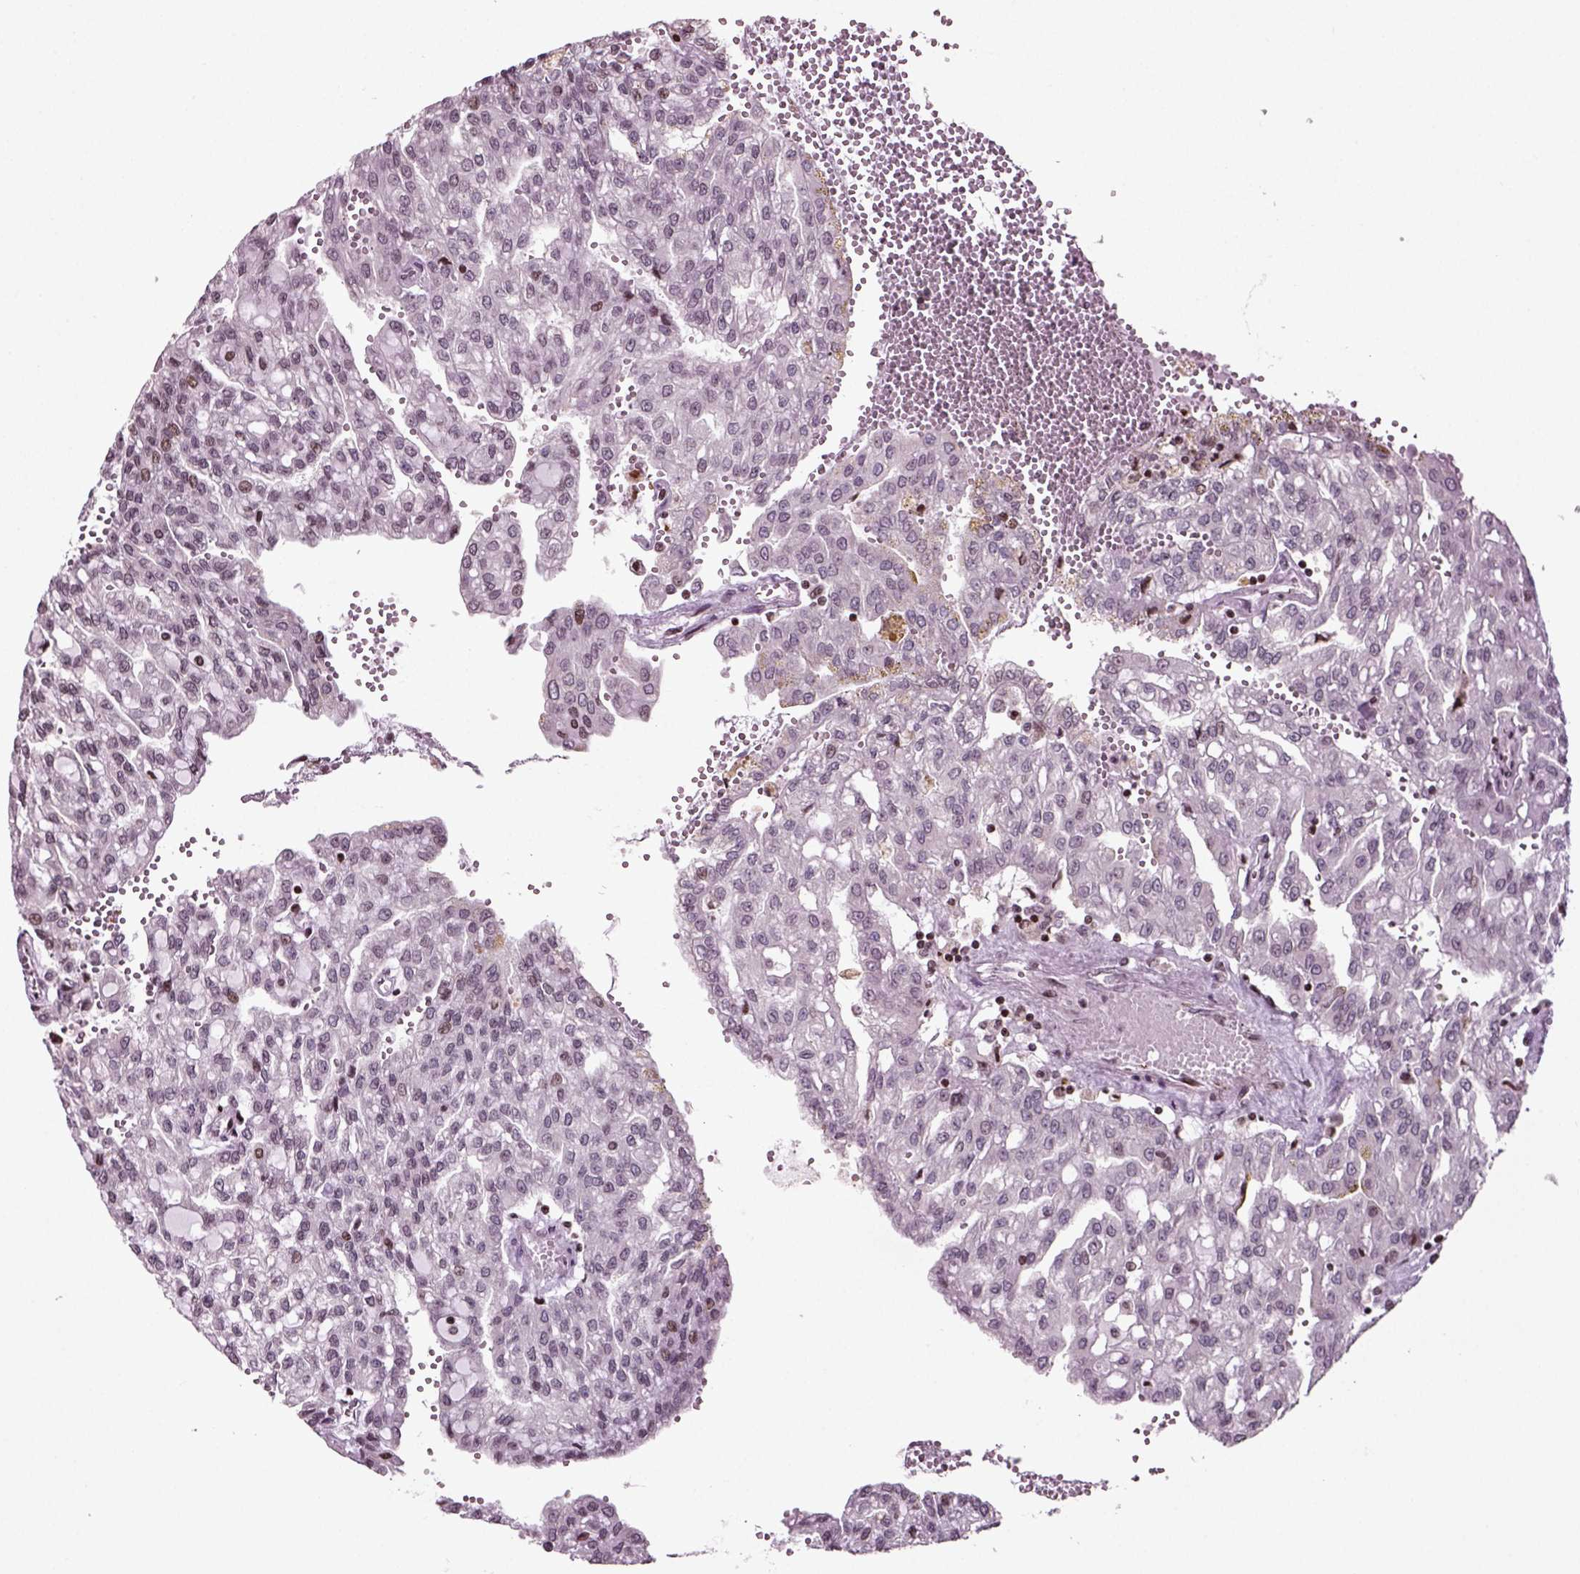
{"staining": {"intensity": "moderate", "quantity": "<25%", "location": "nuclear"}, "tissue": "renal cancer", "cell_type": "Tumor cells", "image_type": "cancer", "snomed": [{"axis": "morphology", "description": "Adenocarcinoma, NOS"}, {"axis": "topography", "description": "Kidney"}], "caption": "Adenocarcinoma (renal) was stained to show a protein in brown. There is low levels of moderate nuclear positivity in about <25% of tumor cells.", "gene": "HEYL", "patient": {"sex": "male", "age": 63}}